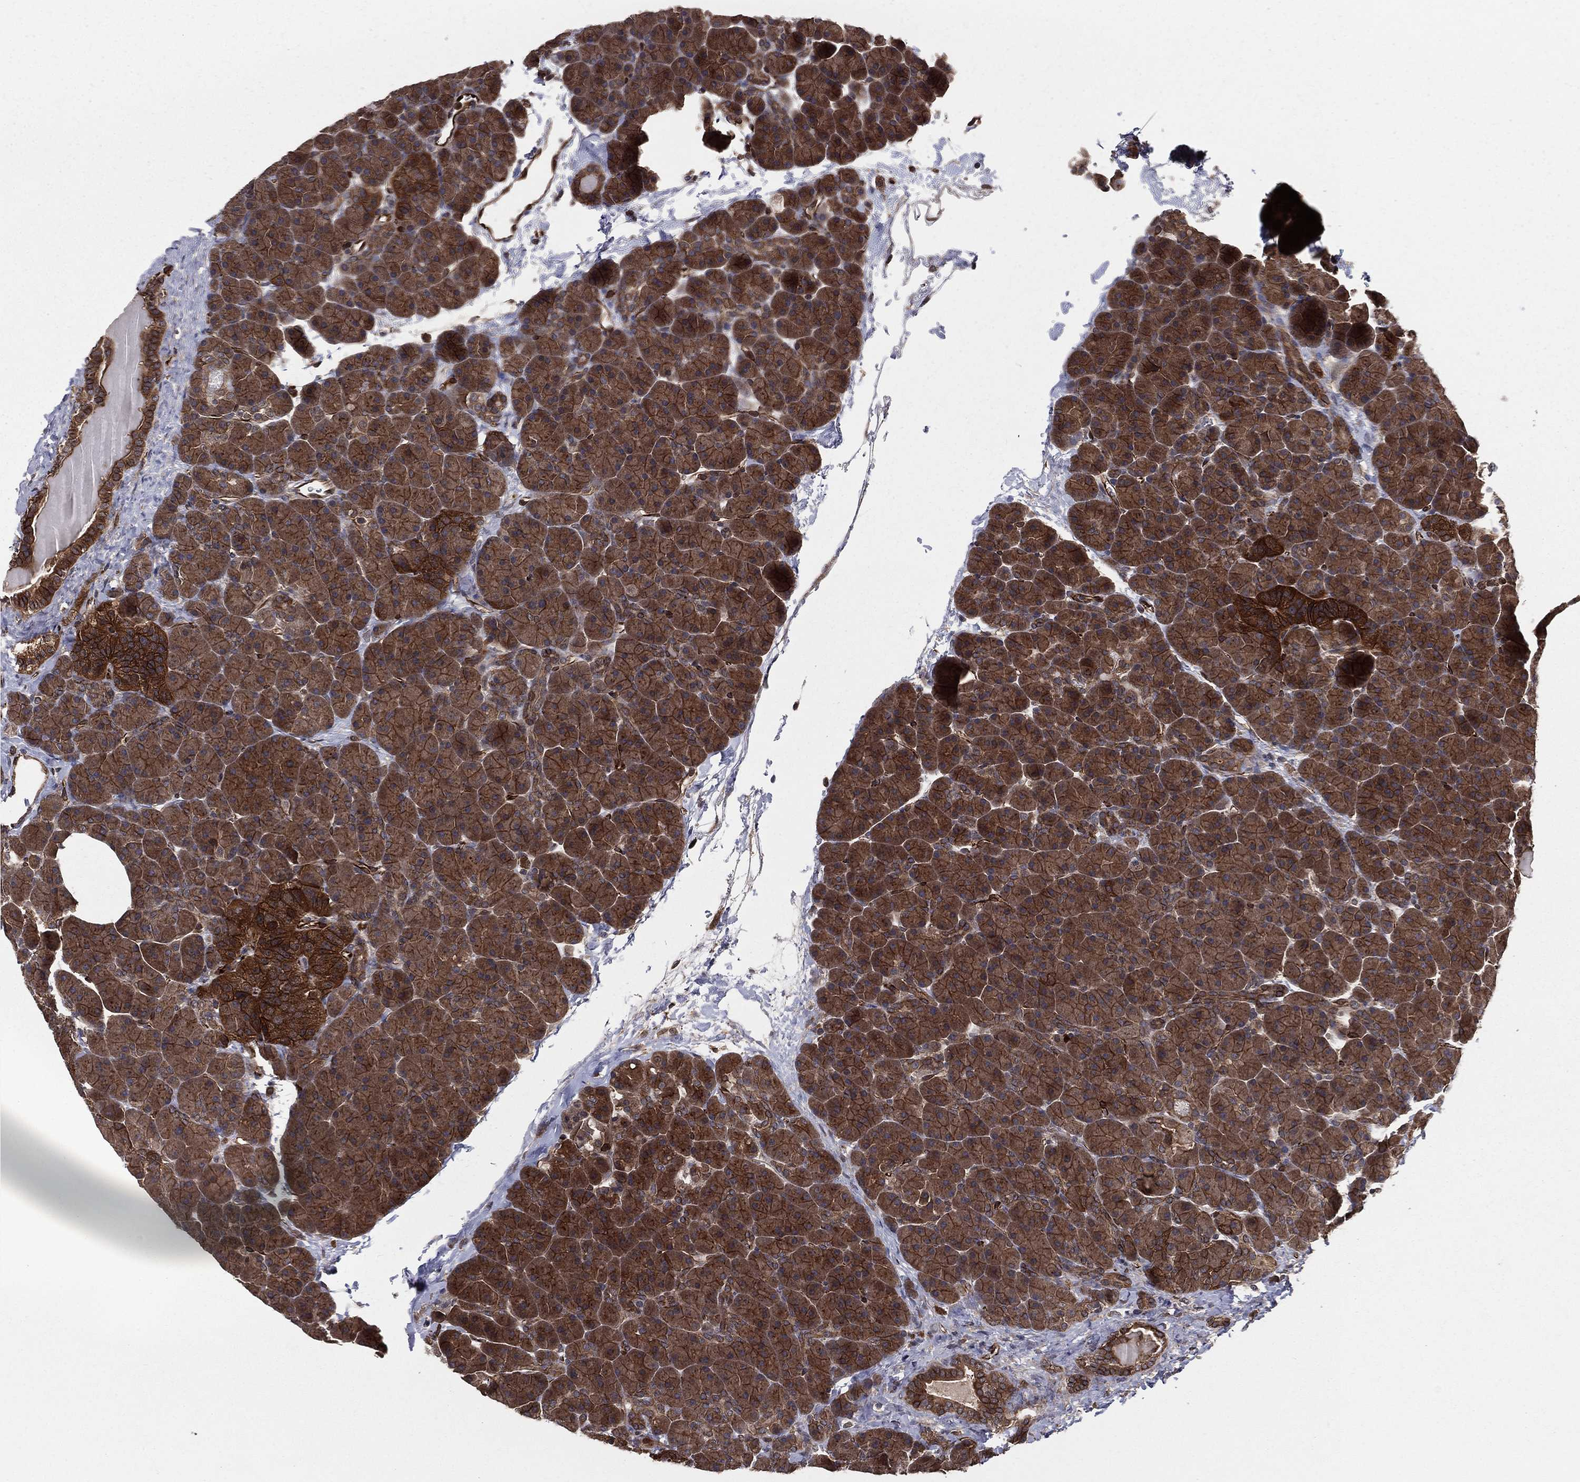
{"staining": {"intensity": "strong", "quantity": ">75%", "location": "cytoplasmic/membranous"}, "tissue": "pancreas", "cell_type": "Exocrine glandular cells", "image_type": "normal", "snomed": [{"axis": "morphology", "description": "Normal tissue, NOS"}, {"axis": "topography", "description": "Pancreas"}], "caption": "This is a photomicrograph of IHC staining of benign pancreas, which shows strong expression in the cytoplasmic/membranous of exocrine glandular cells.", "gene": "CERT1", "patient": {"sex": "female", "age": 44}}